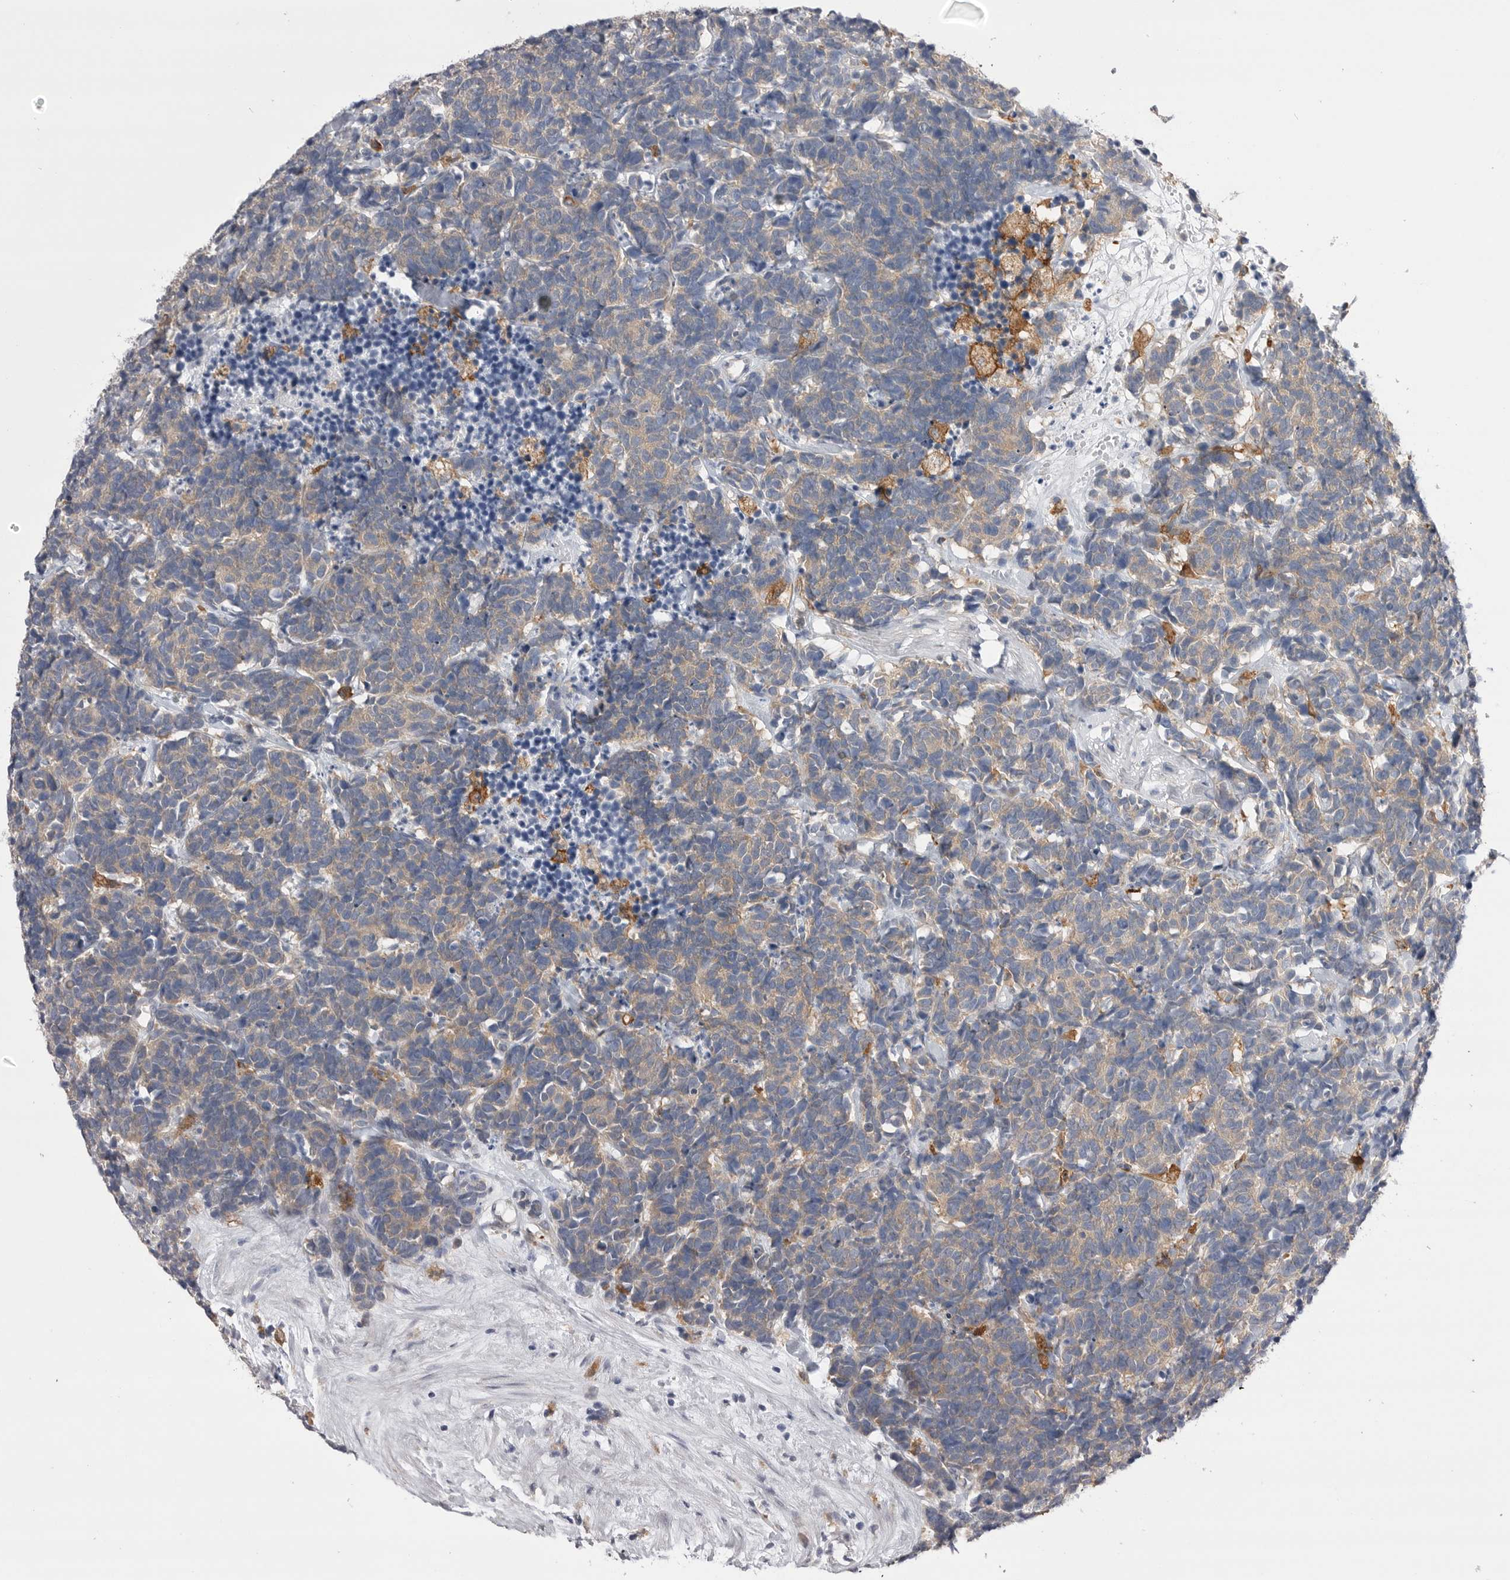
{"staining": {"intensity": "weak", "quantity": ">75%", "location": "cytoplasmic/membranous"}, "tissue": "carcinoid", "cell_type": "Tumor cells", "image_type": "cancer", "snomed": [{"axis": "morphology", "description": "Carcinoma, NOS"}, {"axis": "morphology", "description": "Carcinoid, malignant, NOS"}, {"axis": "topography", "description": "Urinary bladder"}], "caption": "Brown immunohistochemical staining in human carcinoma reveals weak cytoplasmic/membranous staining in approximately >75% of tumor cells.", "gene": "VAC14", "patient": {"sex": "male", "age": 57}}